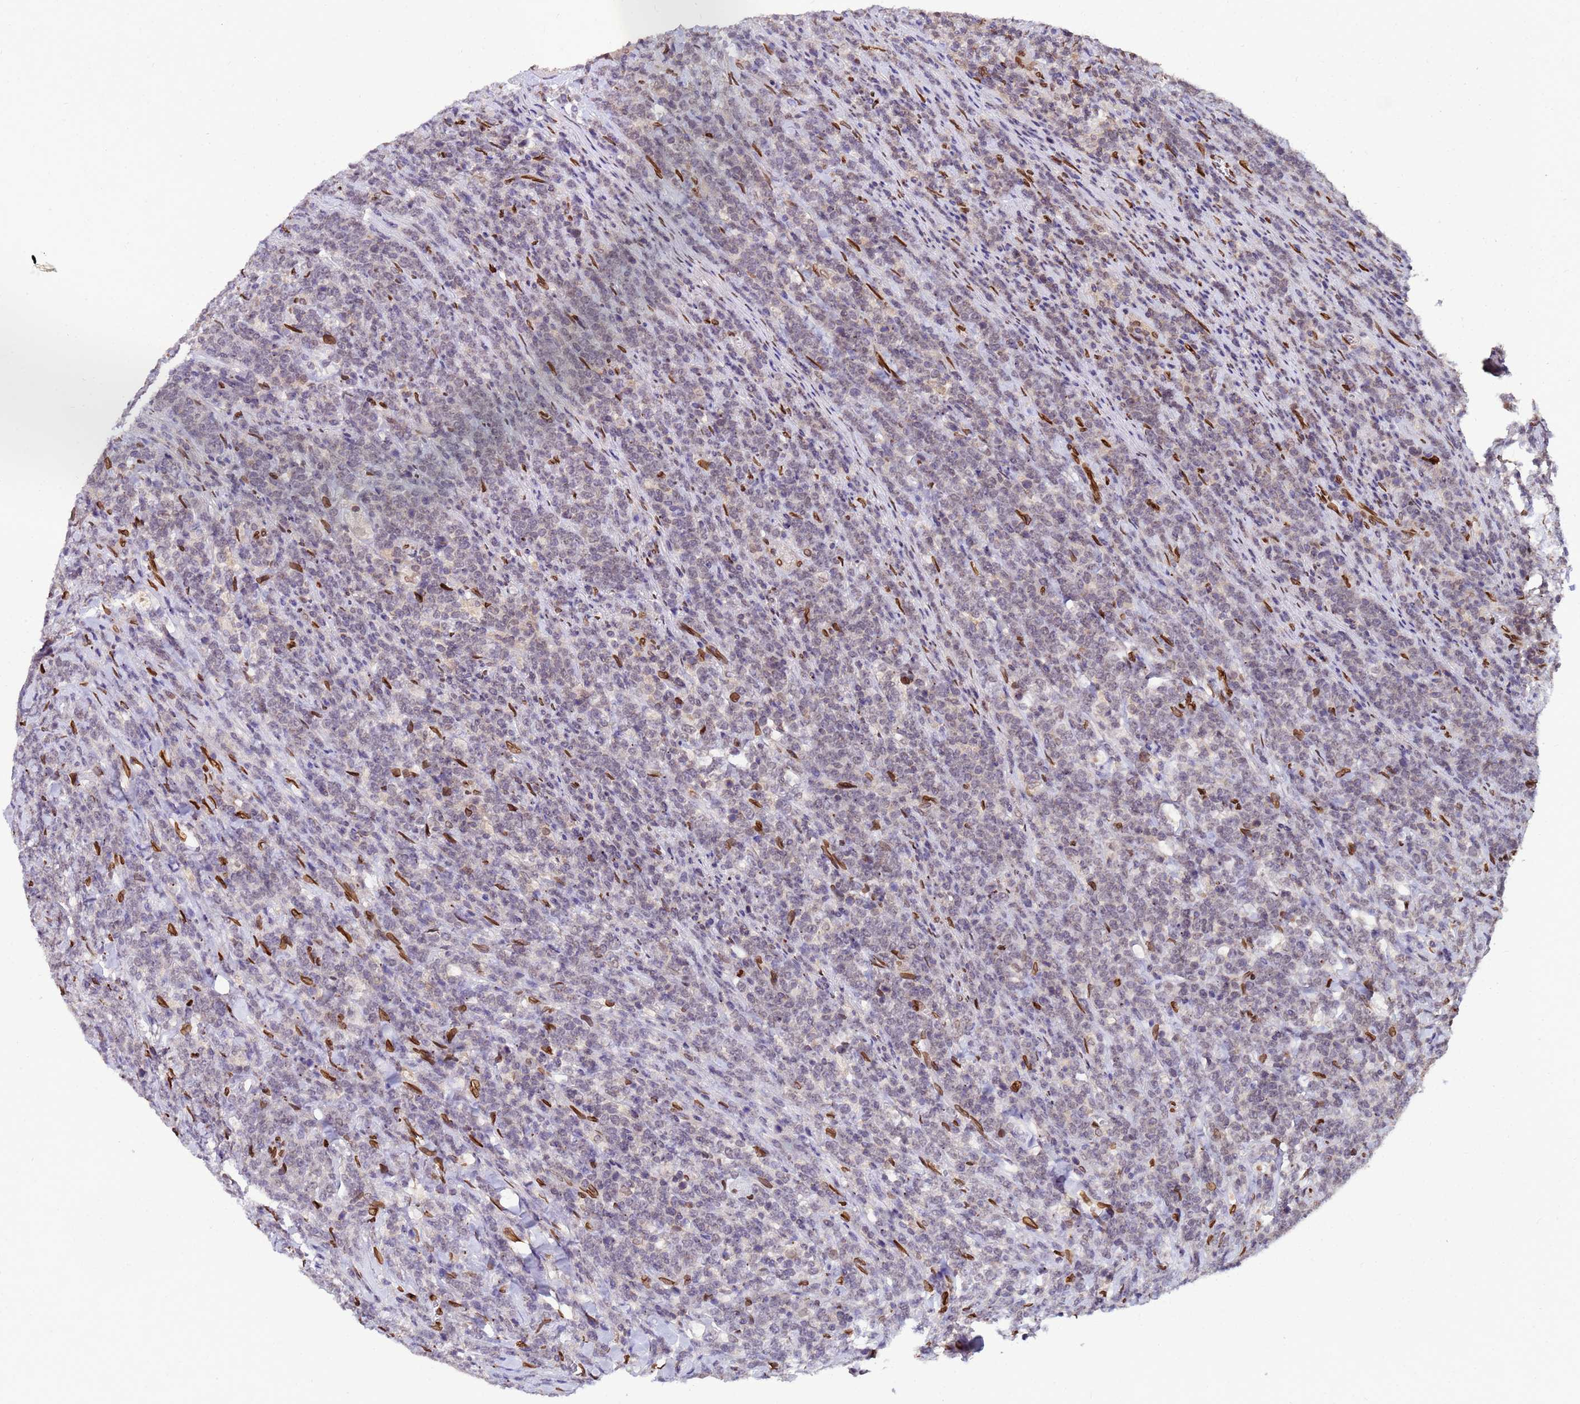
{"staining": {"intensity": "negative", "quantity": "none", "location": "none"}, "tissue": "lymphoma", "cell_type": "Tumor cells", "image_type": "cancer", "snomed": [{"axis": "morphology", "description": "Malignant lymphoma, non-Hodgkin's type, High grade"}, {"axis": "topography", "description": "Small intestine"}], "caption": "An immunohistochemistry image of malignant lymphoma, non-Hodgkin's type (high-grade) is shown. There is no staining in tumor cells of malignant lymphoma, non-Hodgkin's type (high-grade).", "gene": "GPR135", "patient": {"sex": "male", "age": 8}}